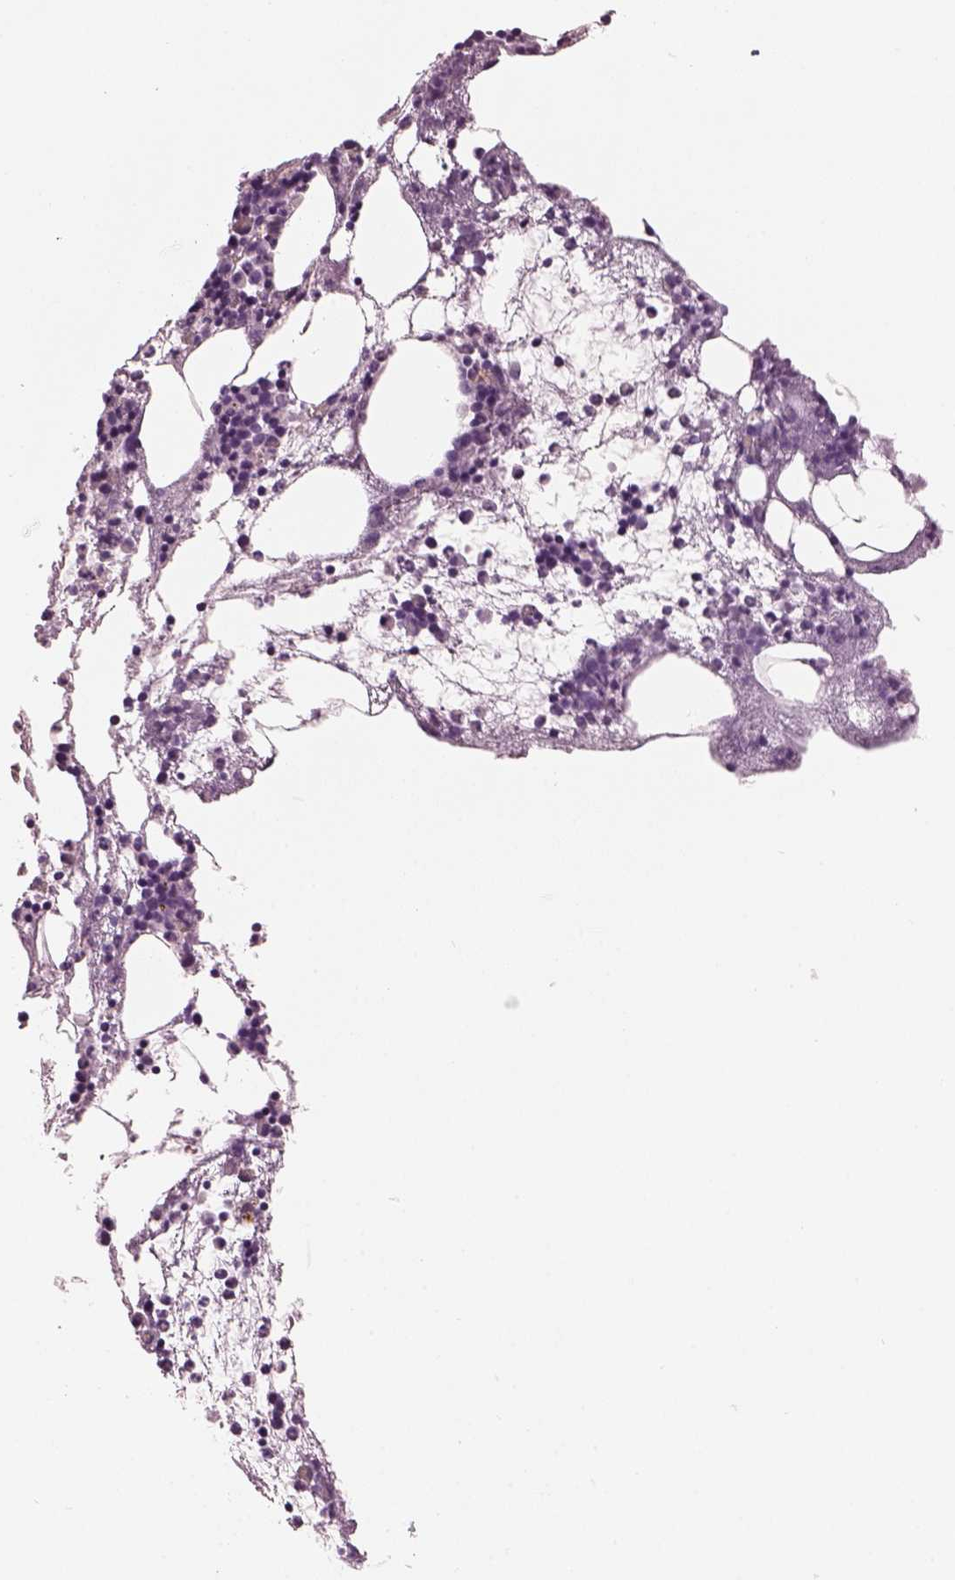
{"staining": {"intensity": "negative", "quantity": "none", "location": "none"}, "tissue": "bone marrow", "cell_type": "Hematopoietic cells", "image_type": "normal", "snomed": [{"axis": "morphology", "description": "Normal tissue, NOS"}, {"axis": "topography", "description": "Bone marrow"}], "caption": "The micrograph shows no significant expression in hematopoietic cells of bone marrow.", "gene": "HYDIN", "patient": {"sex": "male", "age": 54}}